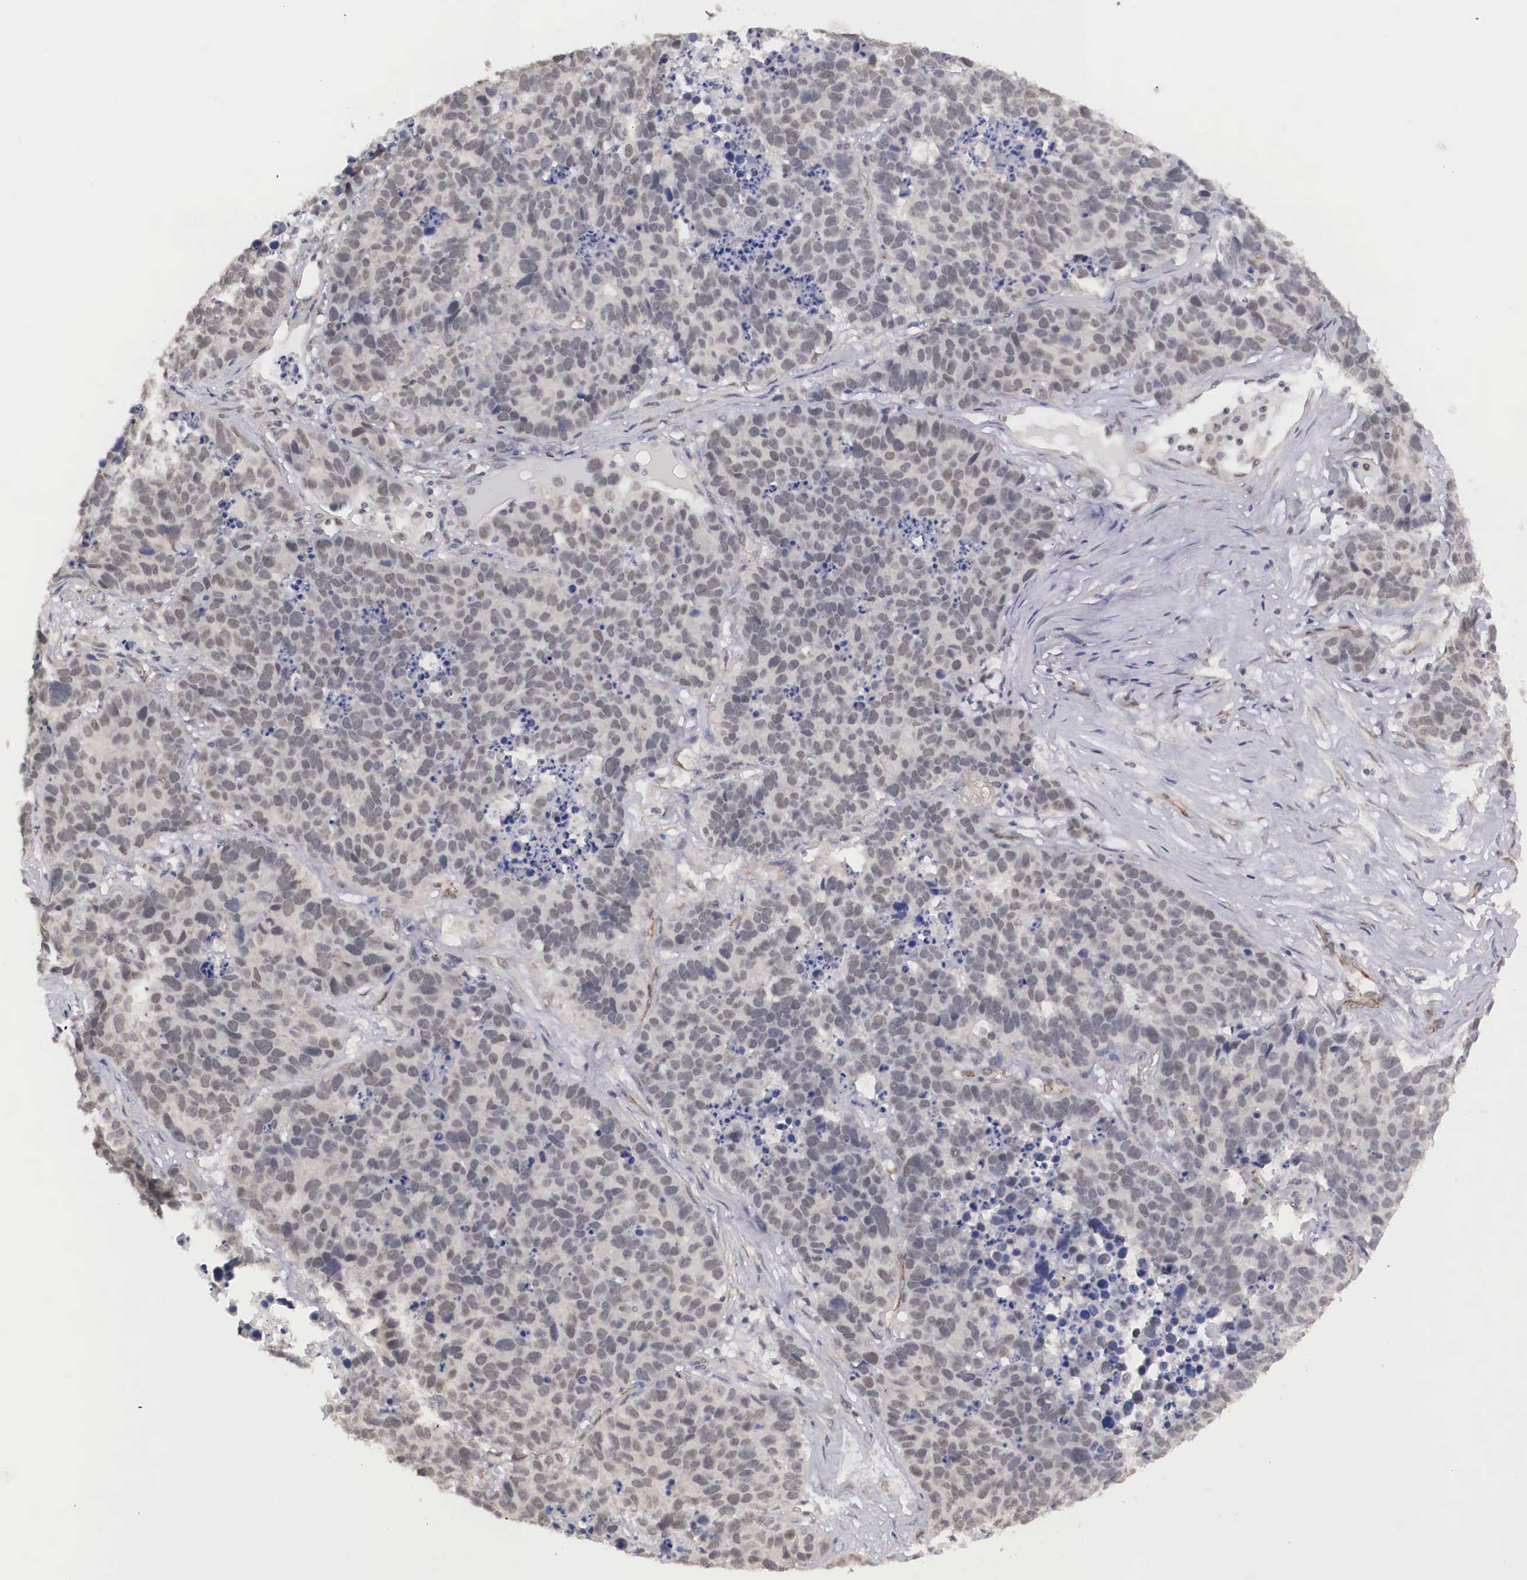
{"staining": {"intensity": "weak", "quantity": "25%-75%", "location": "nuclear"}, "tissue": "lung cancer", "cell_type": "Tumor cells", "image_type": "cancer", "snomed": [{"axis": "morphology", "description": "Carcinoid, malignant, NOS"}, {"axis": "topography", "description": "Lung"}], "caption": "Approximately 25%-75% of tumor cells in human lung cancer (carcinoid (malignant)) show weak nuclear protein expression as visualized by brown immunohistochemical staining.", "gene": "MORC2", "patient": {"sex": "male", "age": 60}}